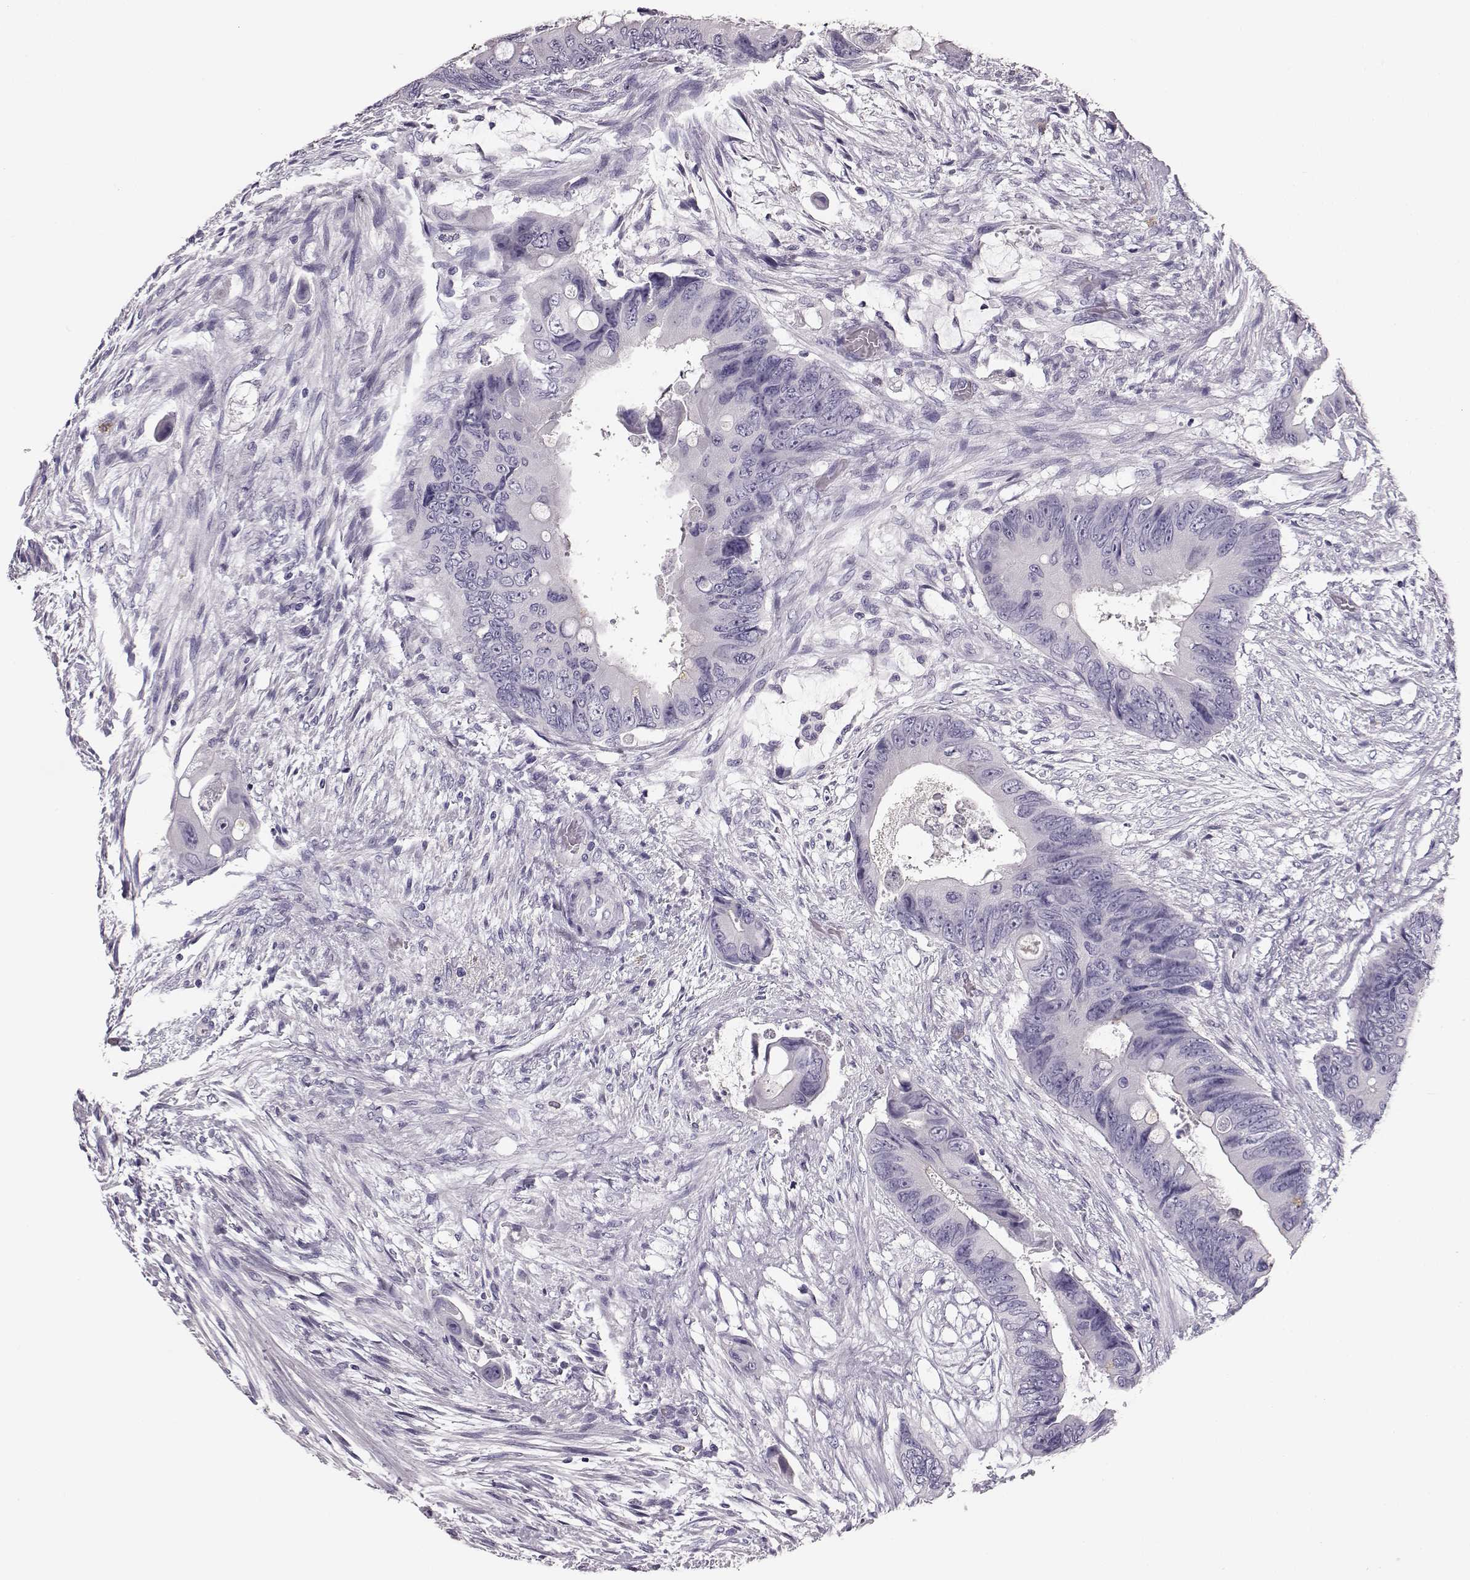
{"staining": {"intensity": "negative", "quantity": "none", "location": "none"}, "tissue": "colorectal cancer", "cell_type": "Tumor cells", "image_type": "cancer", "snomed": [{"axis": "morphology", "description": "Adenocarcinoma, NOS"}, {"axis": "topography", "description": "Rectum"}], "caption": "Tumor cells show no significant positivity in colorectal cancer.", "gene": "NPTXR", "patient": {"sex": "male", "age": 63}}